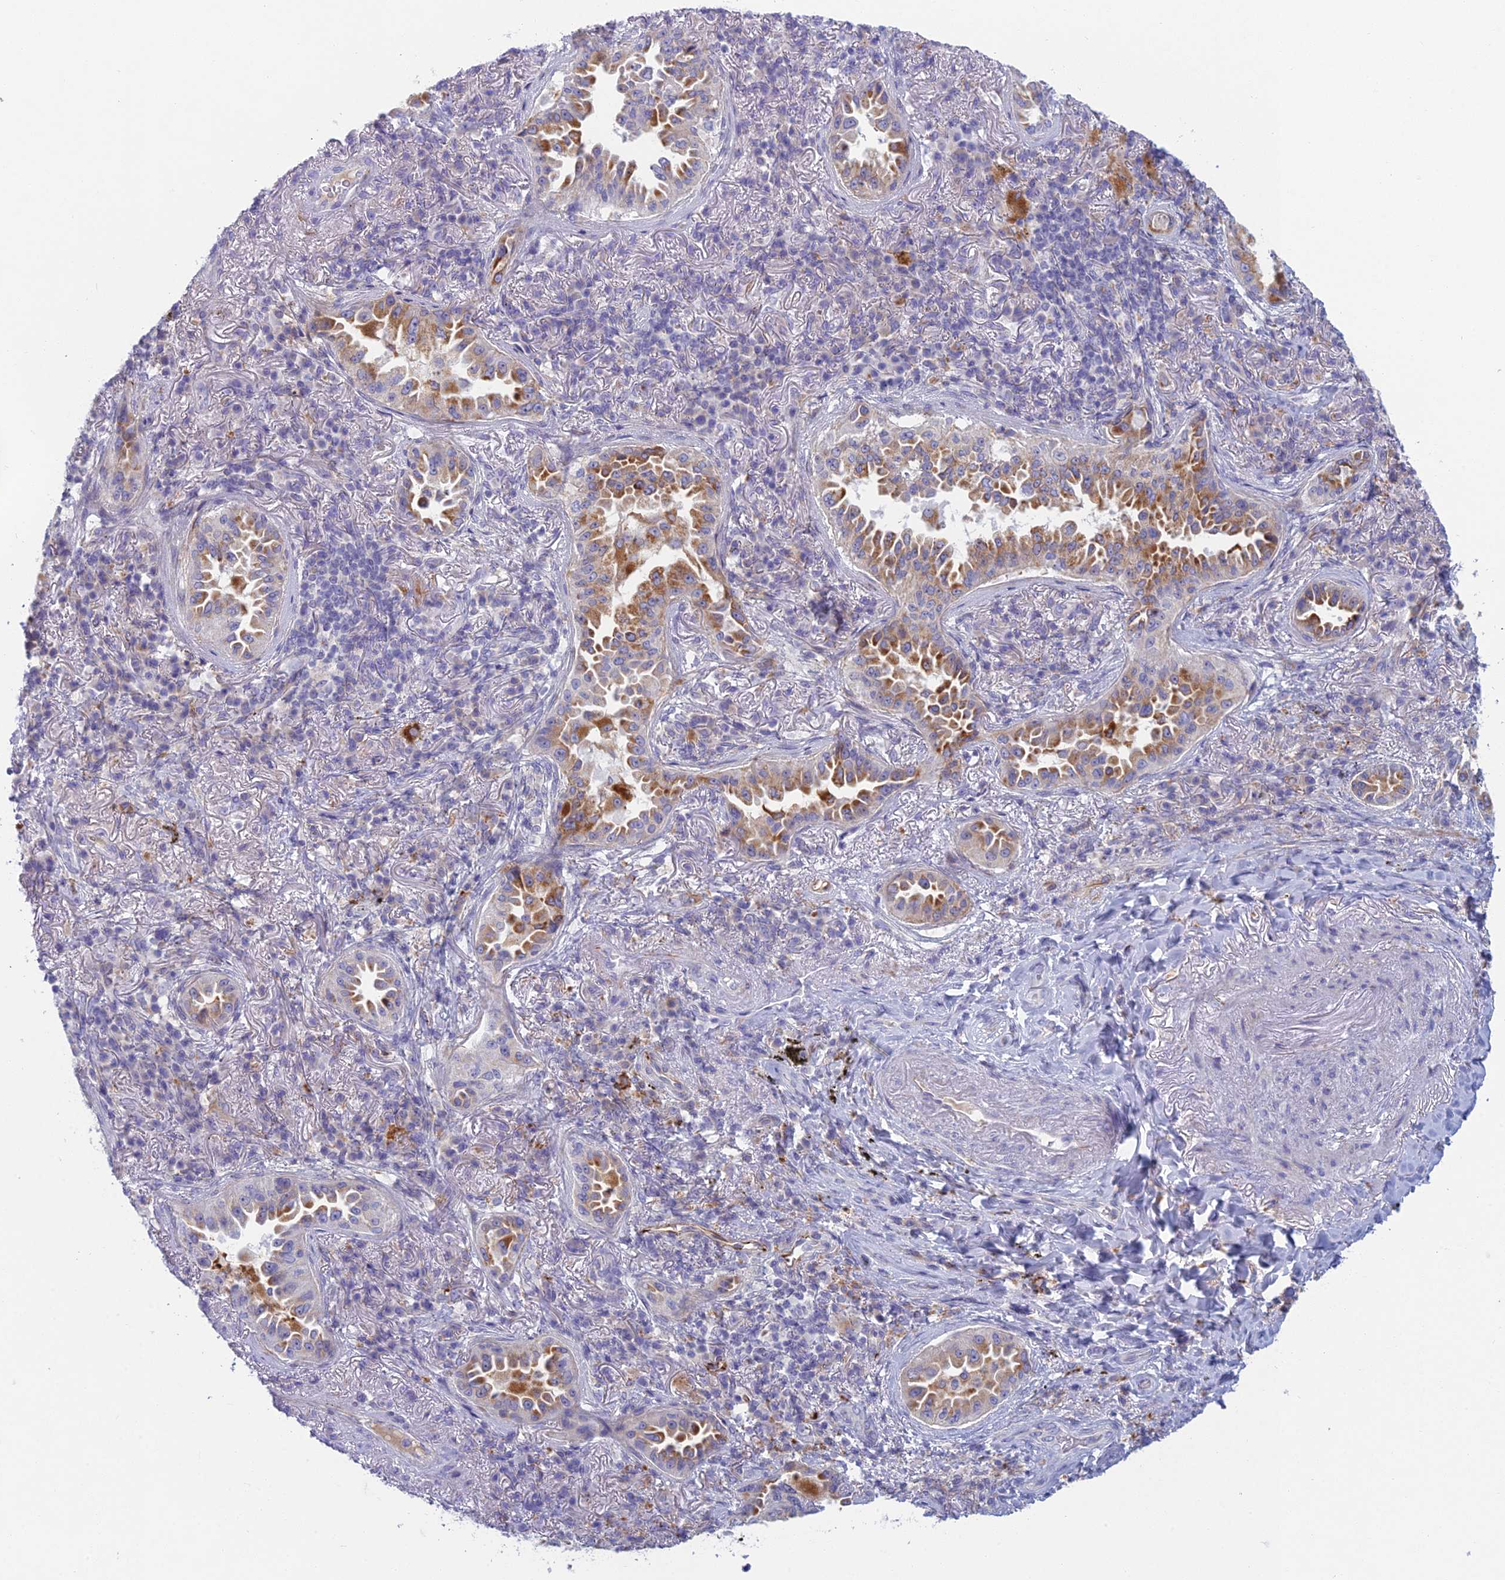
{"staining": {"intensity": "moderate", "quantity": "25%-75%", "location": "cytoplasmic/membranous"}, "tissue": "lung cancer", "cell_type": "Tumor cells", "image_type": "cancer", "snomed": [{"axis": "morphology", "description": "Adenocarcinoma, NOS"}, {"axis": "topography", "description": "Lung"}], "caption": "High-magnification brightfield microscopy of lung cancer stained with DAB (3,3'-diaminobenzidine) (brown) and counterstained with hematoxylin (blue). tumor cells exhibit moderate cytoplasmic/membranous staining is appreciated in about25%-75% of cells. Using DAB (3,3'-diaminobenzidine) (brown) and hematoxylin (blue) stains, captured at high magnification using brightfield microscopy.", "gene": "FERD3L", "patient": {"sex": "female", "age": 69}}